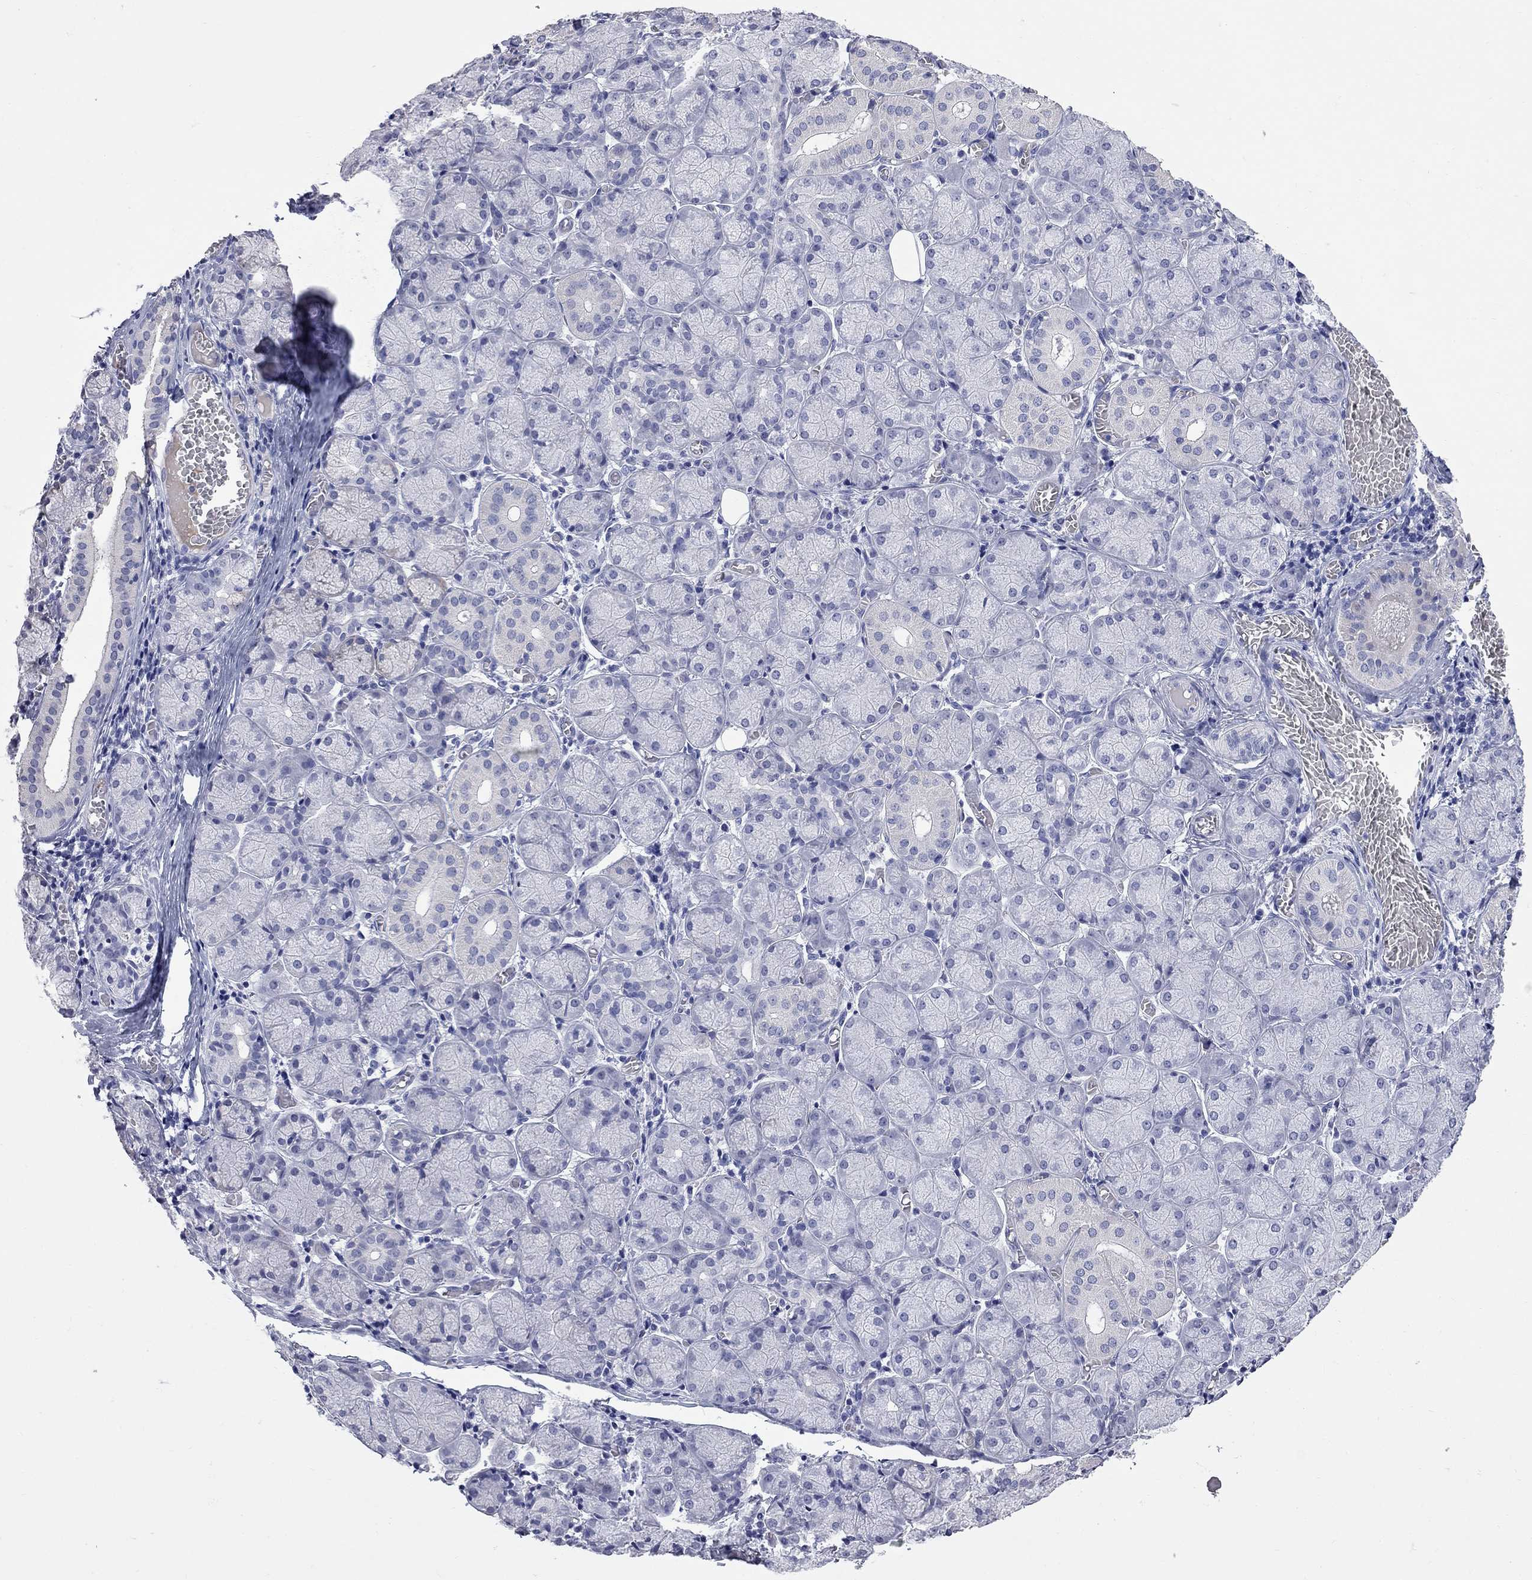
{"staining": {"intensity": "negative", "quantity": "none", "location": "none"}, "tissue": "salivary gland", "cell_type": "Glandular cells", "image_type": "normal", "snomed": [{"axis": "morphology", "description": "Normal tissue, NOS"}, {"axis": "topography", "description": "Salivary gland"}, {"axis": "topography", "description": "Peripheral nerve tissue"}], "caption": "High power microscopy micrograph of an immunohistochemistry photomicrograph of normal salivary gland, revealing no significant expression in glandular cells. The staining is performed using DAB (3,3'-diaminobenzidine) brown chromogen with nuclei counter-stained in using hematoxylin.", "gene": "FAM221B", "patient": {"sex": "female", "age": 24}}